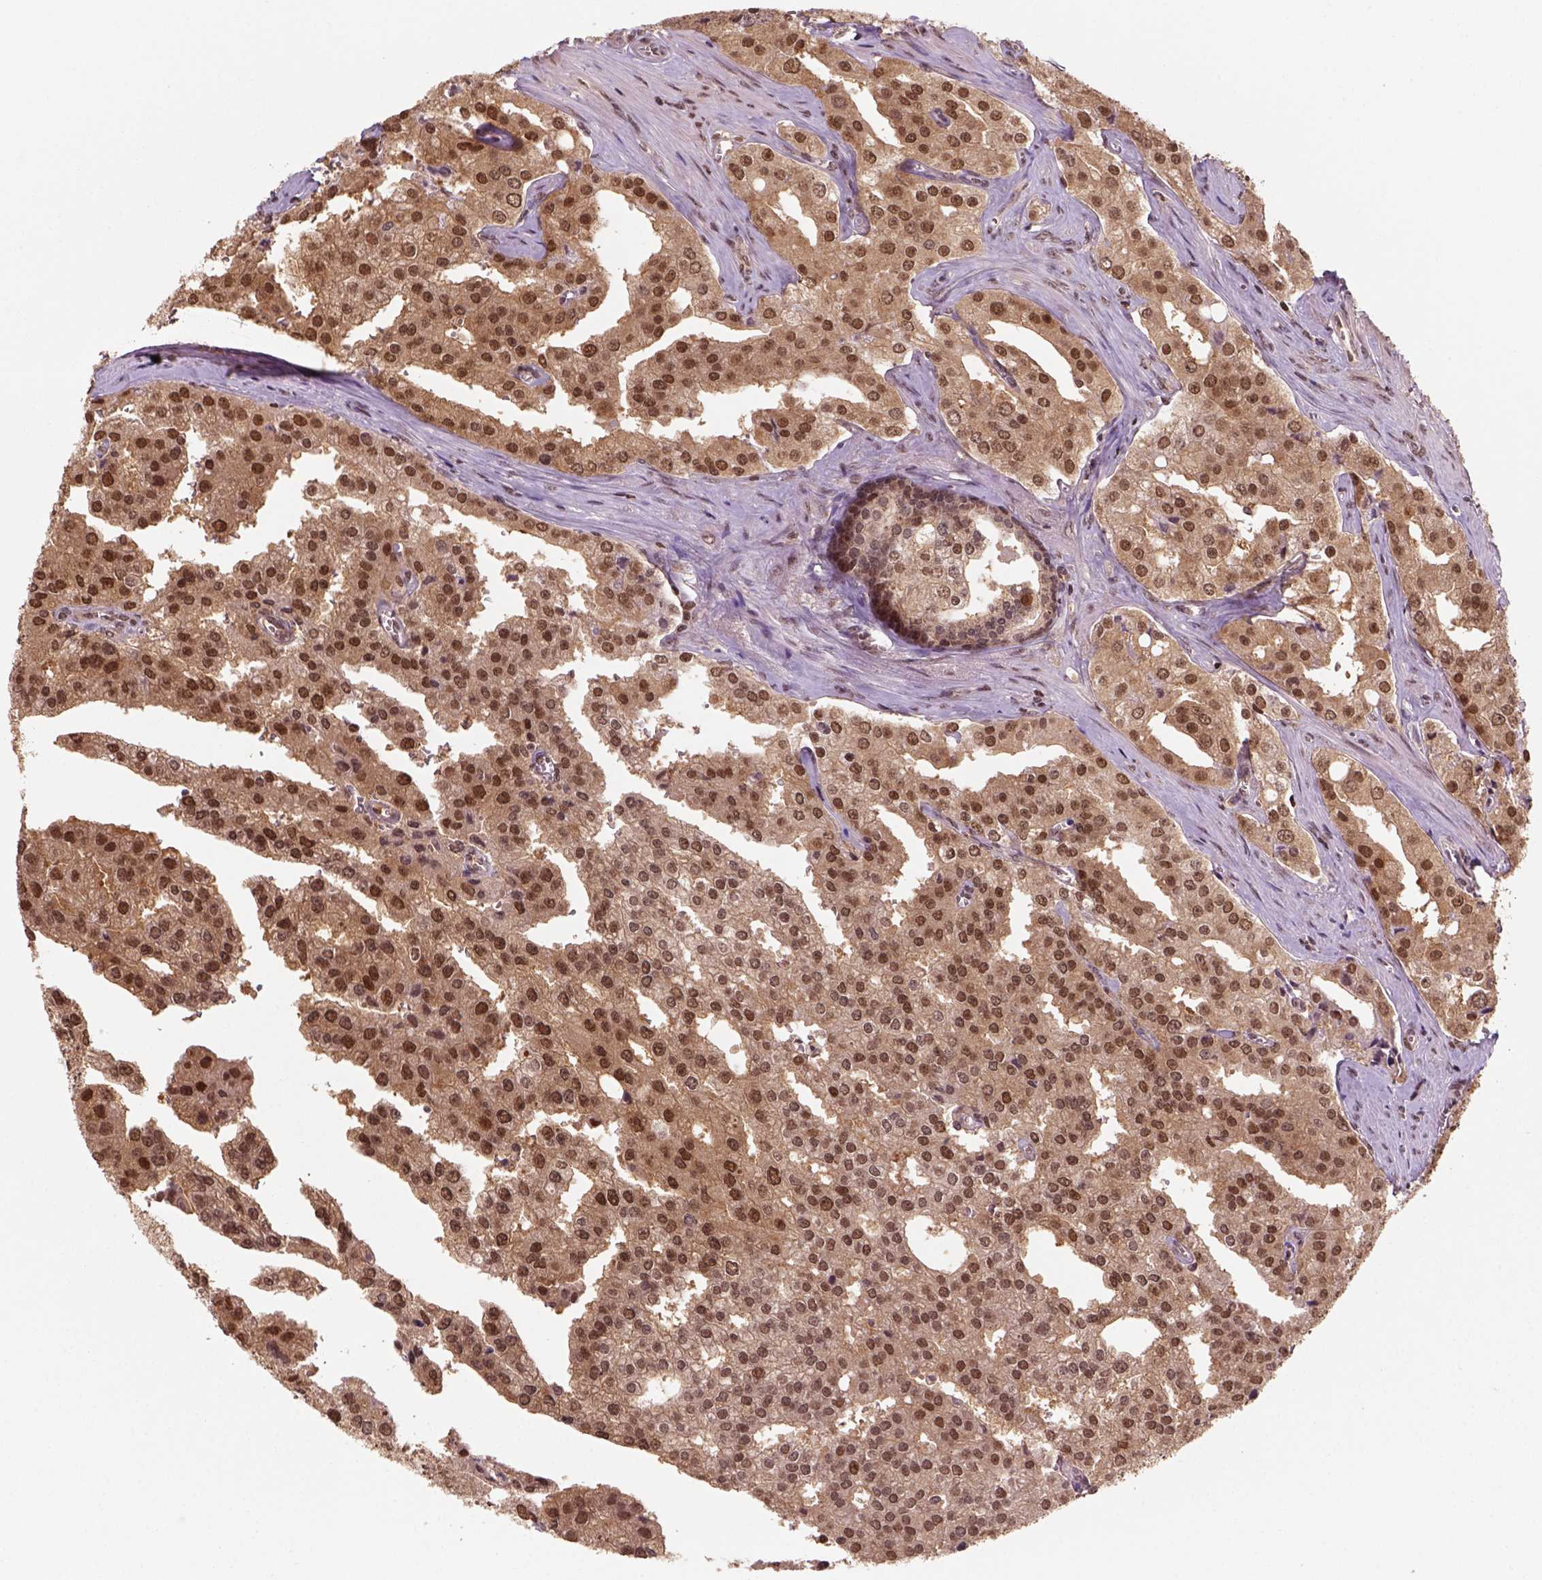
{"staining": {"intensity": "moderate", "quantity": ">75%", "location": "cytoplasmic/membranous,nuclear"}, "tissue": "prostate cancer", "cell_type": "Tumor cells", "image_type": "cancer", "snomed": [{"axis": "morphology", "description": "Adenocarcinoma, High grade"}, {"axis": "topography", "description": "Prostate"}], "caption": "High-magnification brightfield microscopy of prostate adenocarcinoma (high-grade) stained with DAB (brown) and counterstained with hematoxylin (blue). tumor cells exhibit moderate cytoplasmic/membranous and nuclear positivity is appreciated in about>75% of cells.", "gene": "GOT1", "patient": {"sex": "male", "age": 68}}